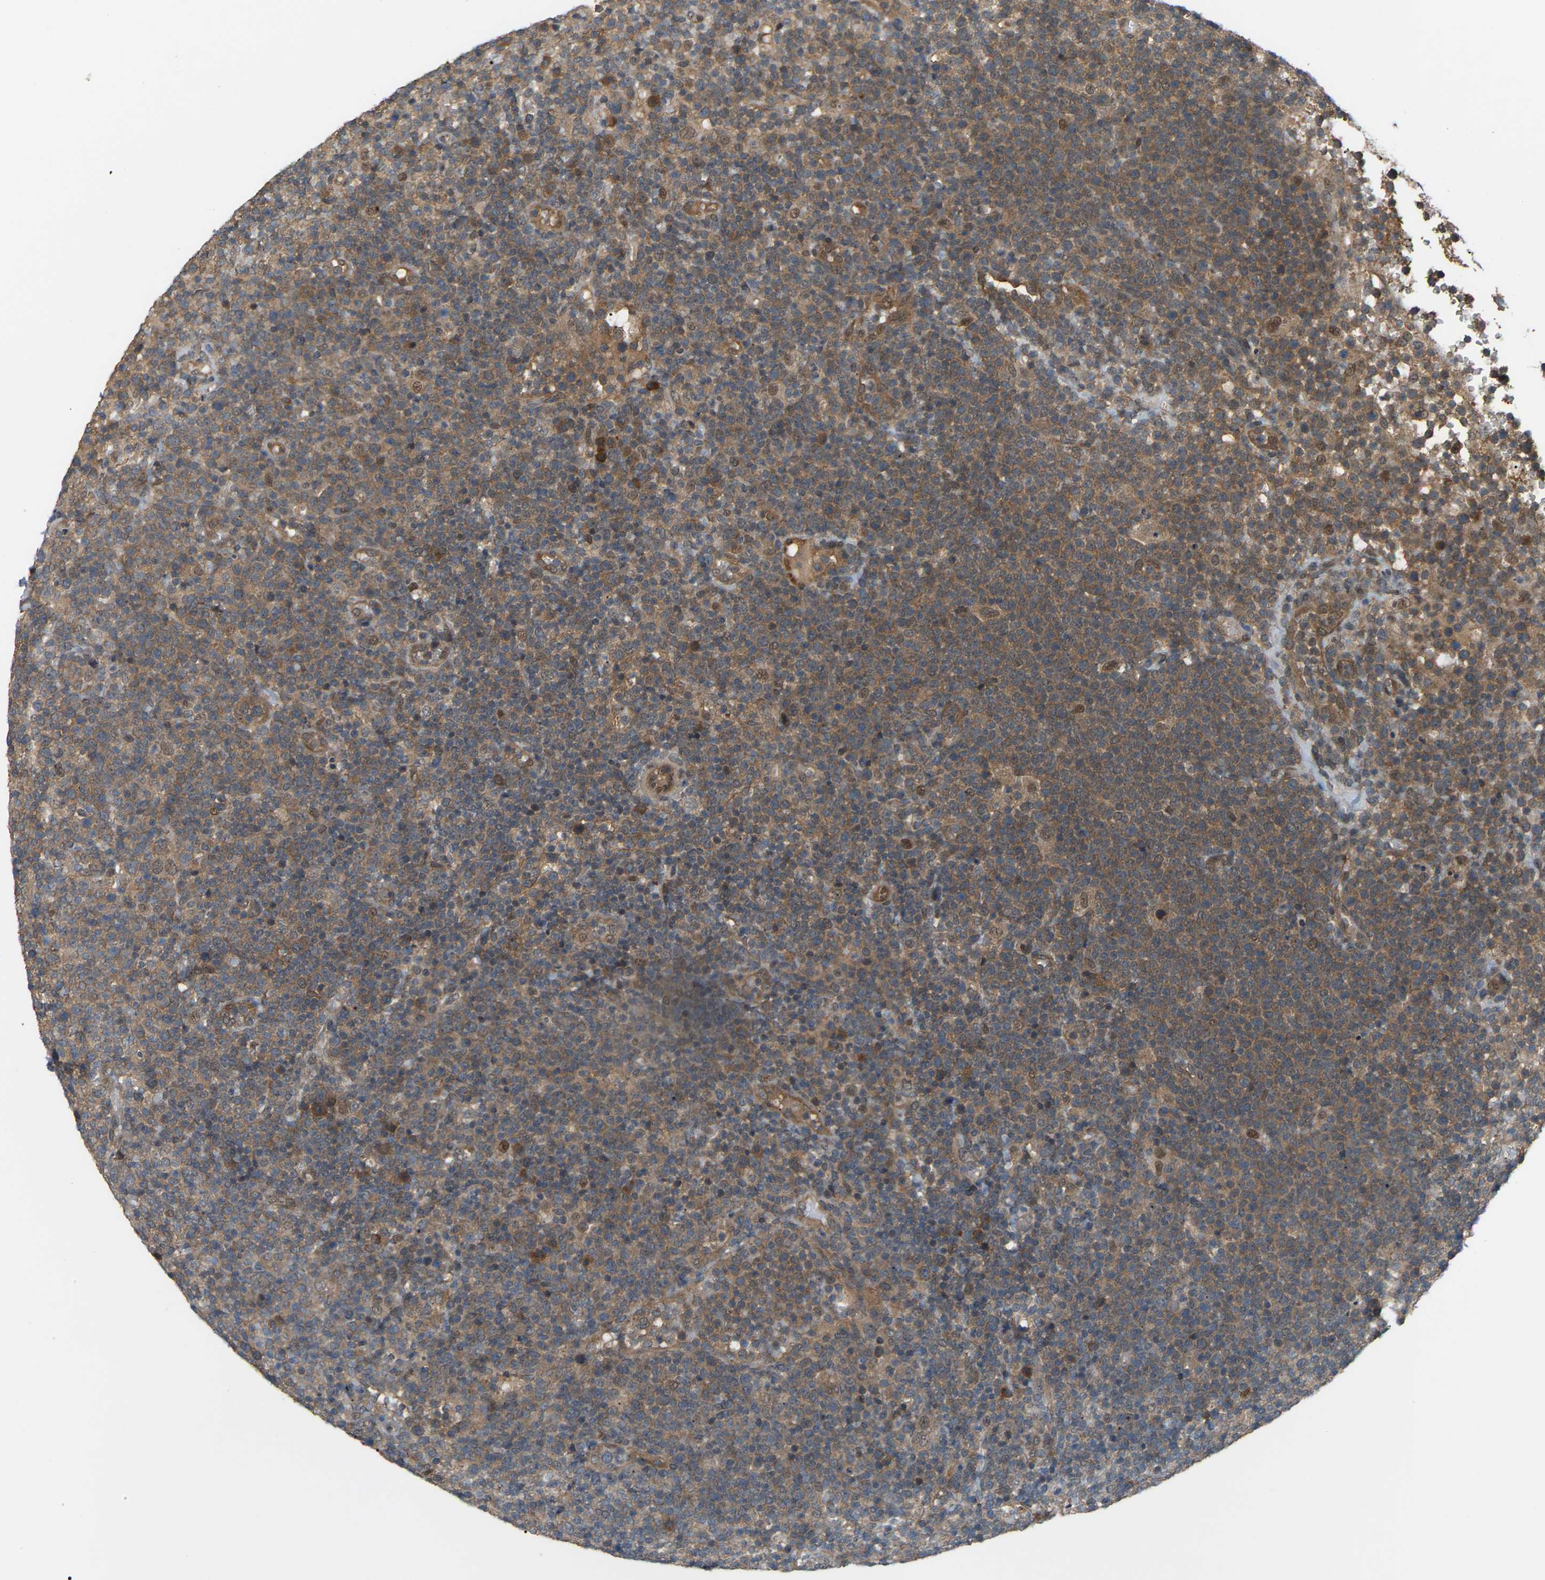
{"staining": {"intensity": "moderate", "quantity": ">75%", "location": "cytoplasmic/membranous"}, "tissue": "lymphoma", "cell_type": "Tumor cells", "image_type": "cancer", "snomed": [{"axis": "morphology", "description": "Malignant lymphoma, non-Hodgkin's type, High grade"}, {"axis": "topography", "description": "Lymph node"}], "caption": "DAB (3,3'-diaminobenzidine) immunohistochemical staining of malignant lymphoma, non-Hodgkin's type (high-grade) reveals moderate cytoplasmic/membranous protein positivity in approximately >75% of tumor cells.", "gene": "CROT", "patient": {"sex": "male", "age": 61}}